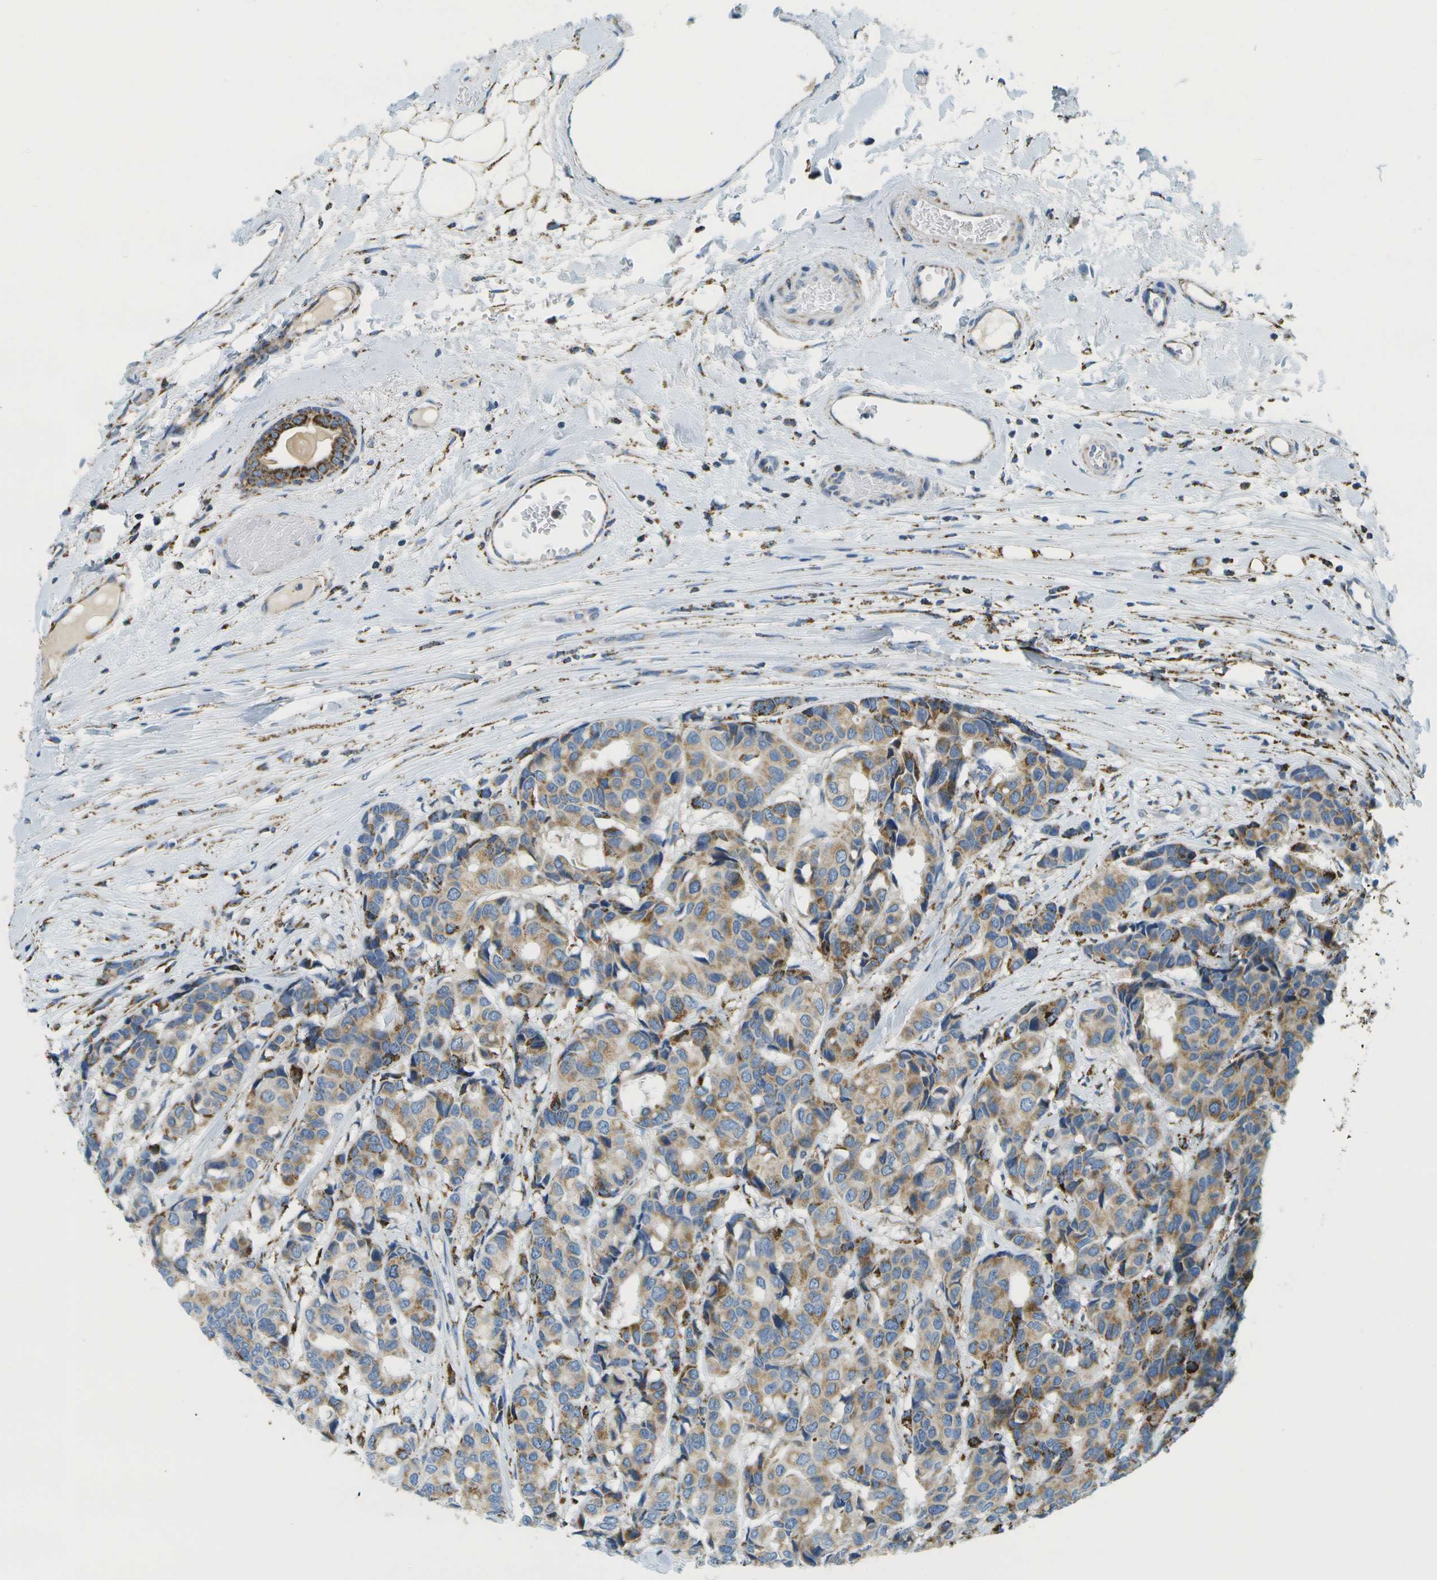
{"staining": {"intensity": "moderate", "quantity": ">75%", "location": "cytoplasmic/membranous"}, "tissue": "breast cancer", "cell_type": "Tumor cells", "image_type": "cancer", "snomed": [{"axis": "morphology", "description": "Duct carcinoma"}, {"axis": "topography", "description": "Breast"}], "caption": "Moderate cytoplasmic/membranous staining is identified in approximately >75% of tumor cells in breast cancer (invasive ductal carcinoma).", "gene": "HLCS", "patient": {"sex": "female", "age": 87}}